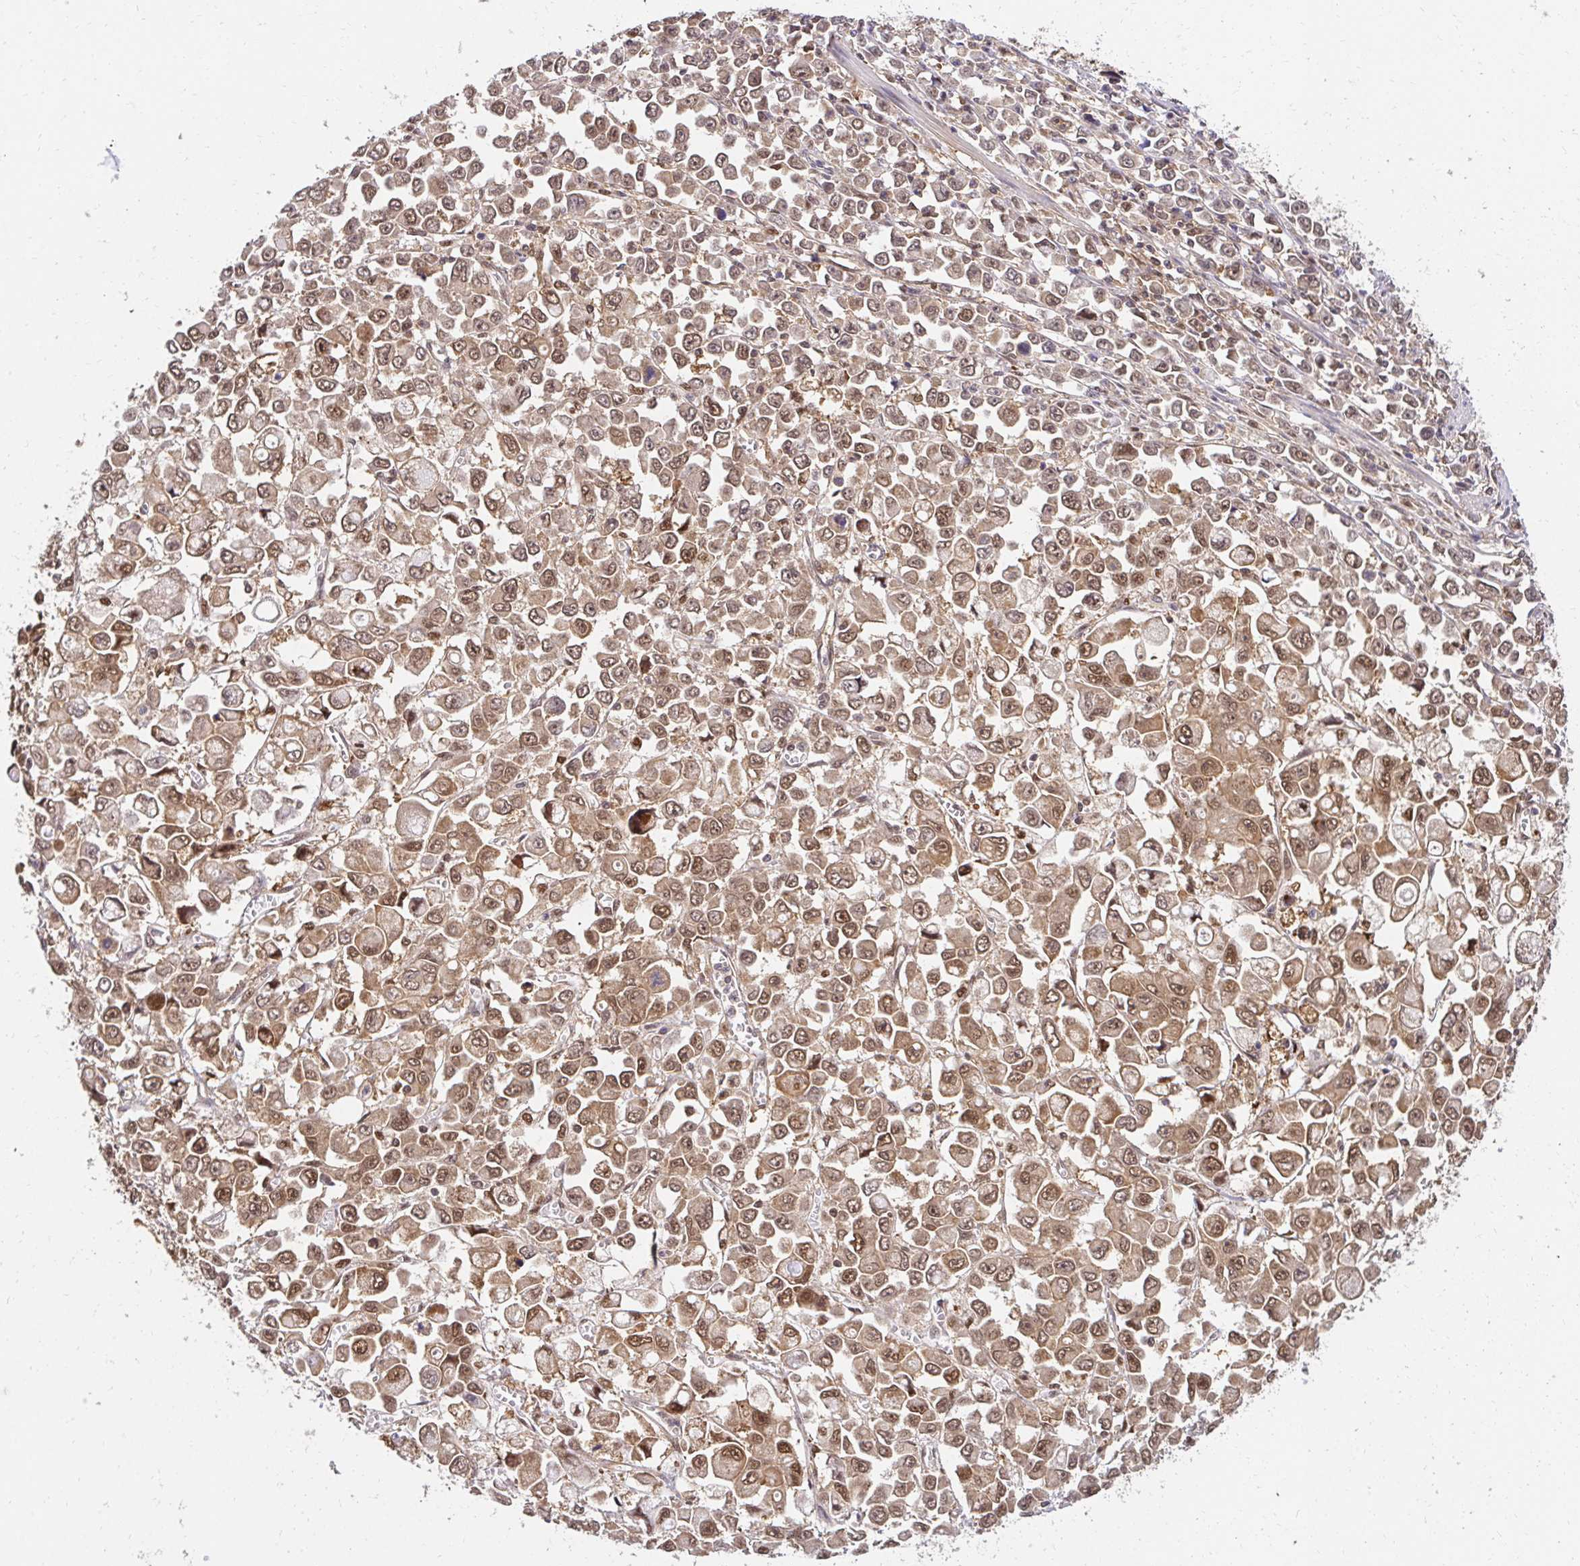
{"staining": {"intensity": "moderate", "quantity": ">75%", "location": "cytoplasmic/membranous,nuclear"}, "tissue": "stomach cancer", "cell_type": "Tumor cells", "image_type": "cancer", "snomed": [{"axis": "morphology", "description": "Adenocarcinoma, NOS"}, {"axis": "topography", "description": "Stomach, upper"}], "caption": "Brown immunohistochemical staining in stomach cancer (adenocarcinoma) shows moderate cytoplasmic/membranous and nuclear staining in approximately >75% of tumor cells.", "gene": "PSMA4", "patient": {"sex": "male", "age": 70}}